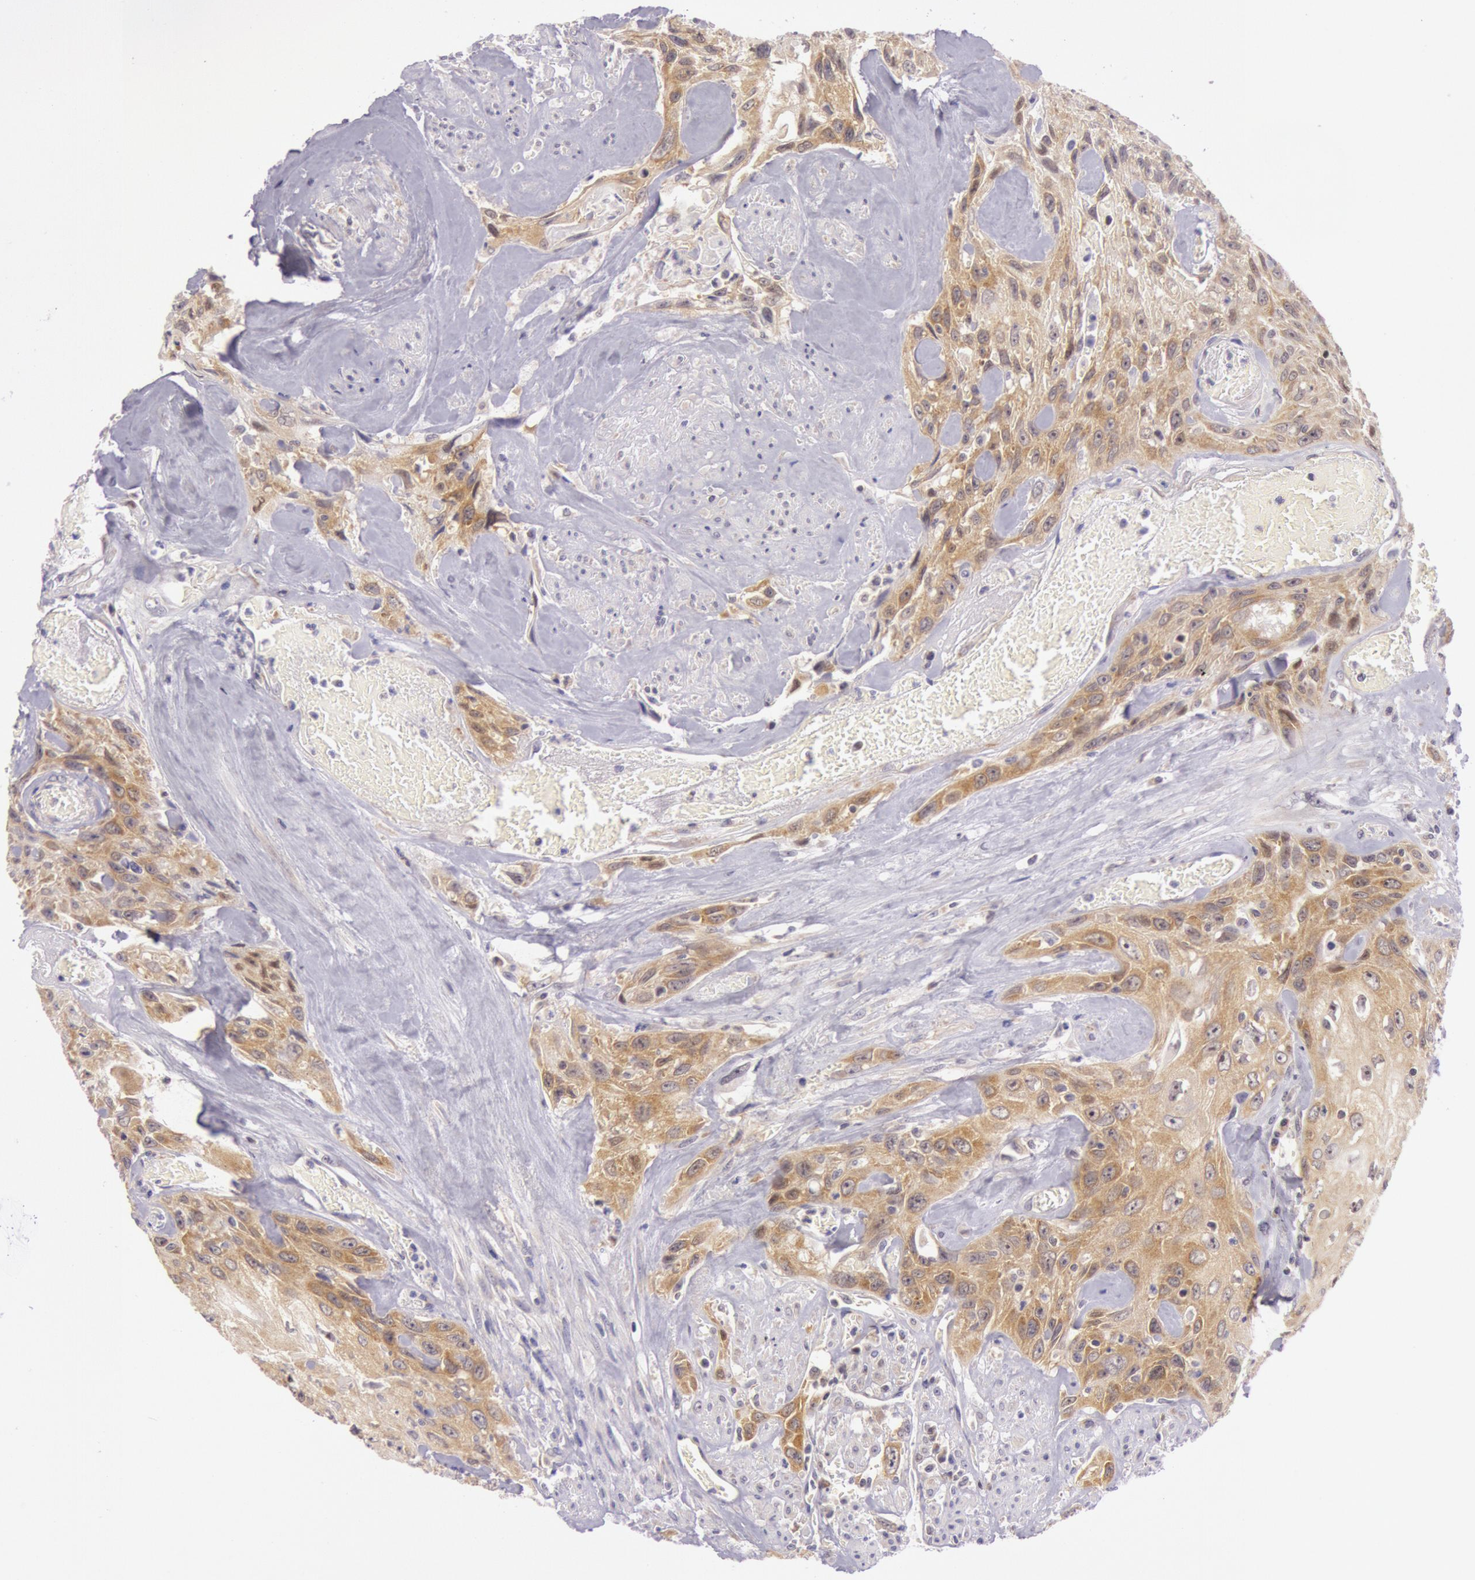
{"staining": {"intensity": "moderate", "quantity": ">75%", "location": "cytoplasmic/membranous"}, "tissue": "urothelial cancer", "cell_type": "Tumor cells", "image_type": "cancer", "snomed": [{"axis": "morphology", "description": "Urothelial carcinoma, High grade"}, {"axis": "topography", "description": "Urinary bladder"}], "caption": "An image showing moderate cytoplasmic/membranous staining in about >75% of tumor cells in urothelial carcinoma (high-grade), as visualized by brown immunohistochemical staining.", "gene": "CDK16", "patient": {"sex": "female", "age": 84}}